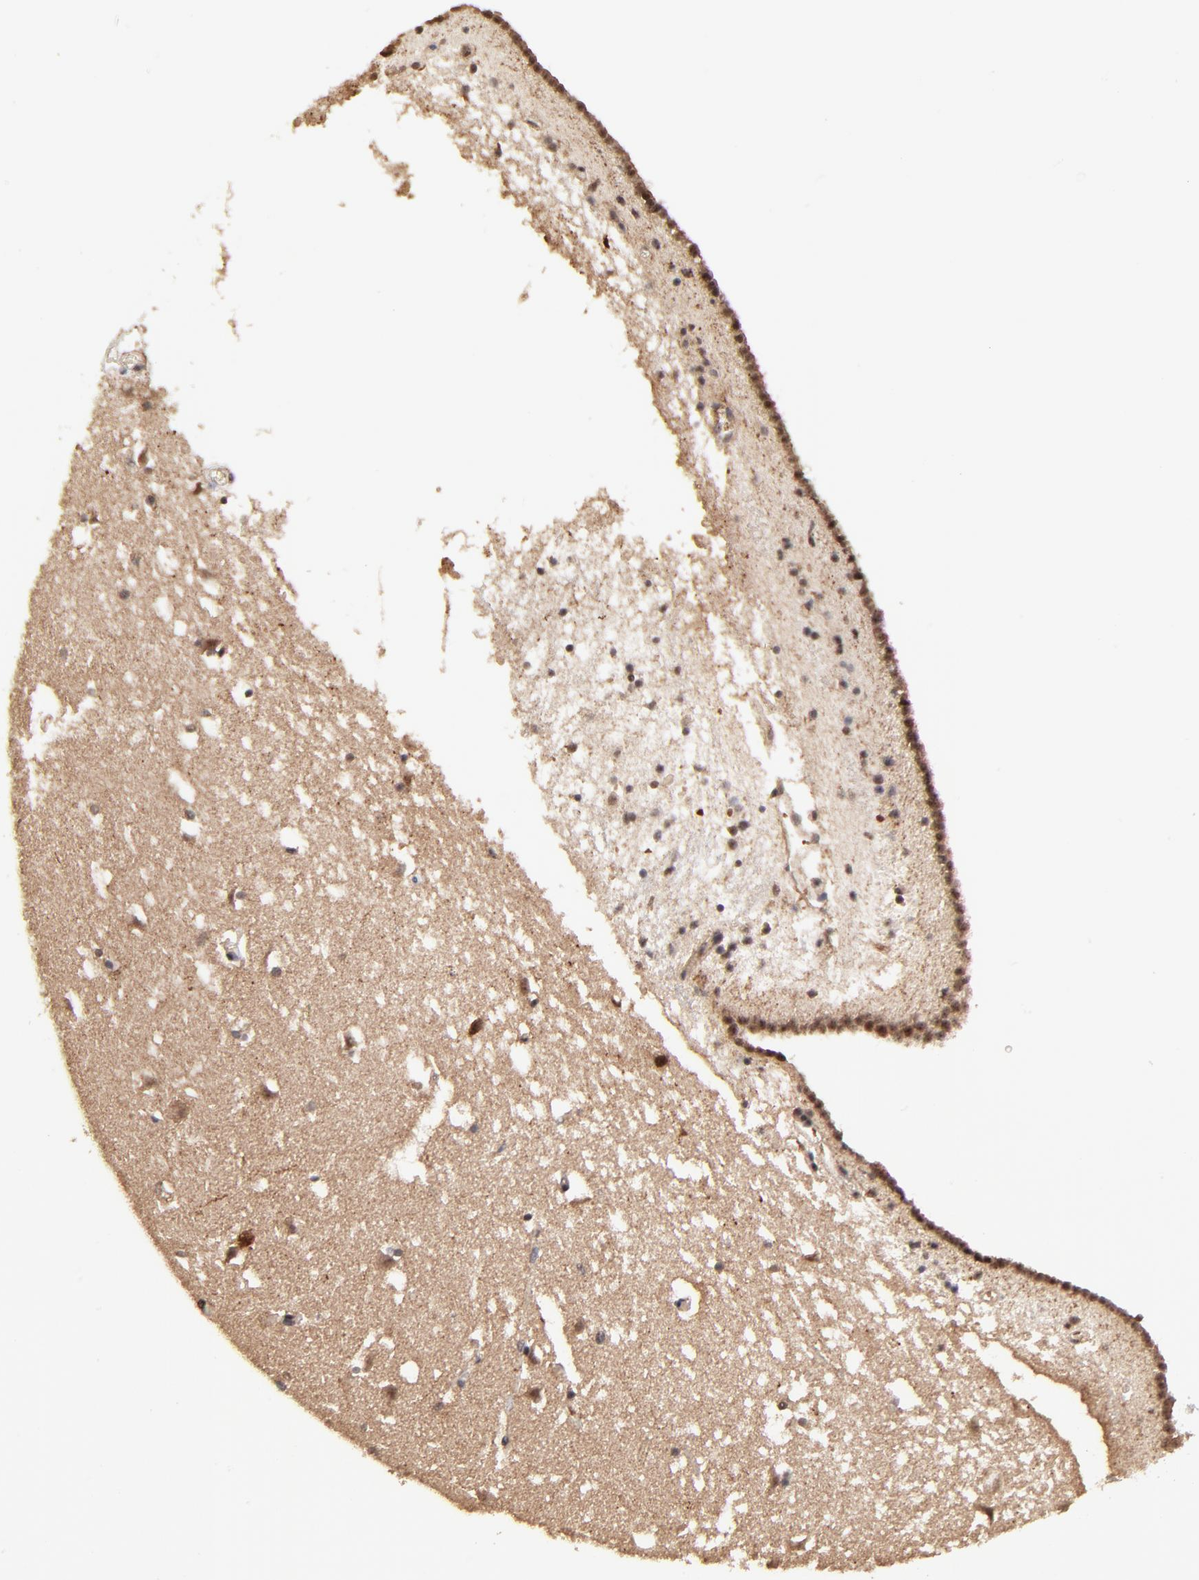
{"staining": {"intensity": "negative", "quantity": "none", "location": "none"}, "tissue": "caudate", "cell_type": "Glial cells", "image_type": "normal", "snomed": [{"axis": "morphology", "description": "Normal tissue, NOS"}, {"axis": "topography", "description": "Lateral ventricle wall"}], "caption": "This is an immunohistochemistry micrograph of normal human caudate. There is no positivity in glial cells.", "gene": "FRMD8", "patient": {"sex": "male", "age": 45}}